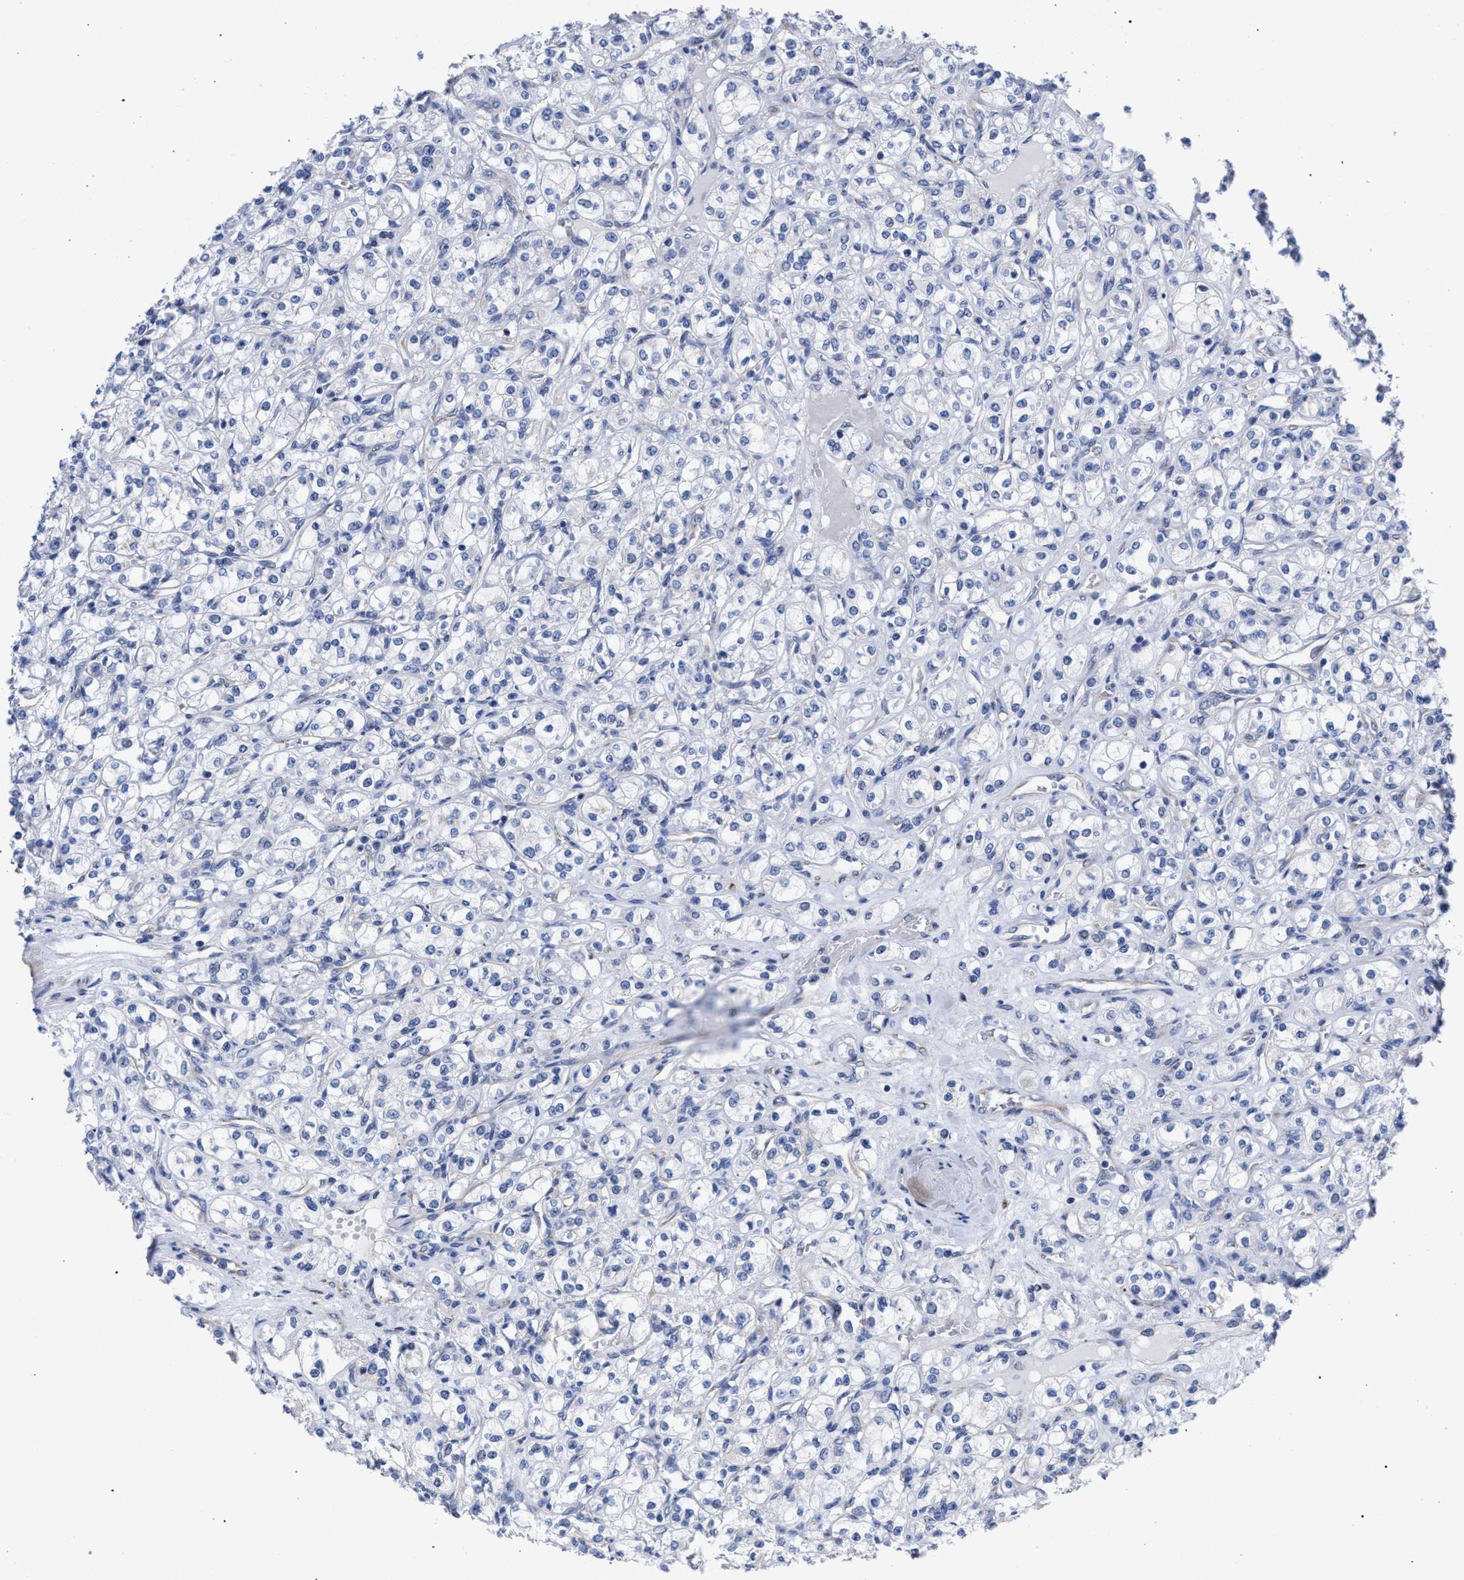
{"staining": {"intensity": "negative", "quantity": "none", "location": "none"}, "tissue": "renal cancer", "cell_type": "Tumor cells", "image_type": "cancer", "snomed": [{"axis": "morphology", "description": "Adenocarcinoma, NOS"}, {"axis": "topography", "description": "Kidney"}], "caption": "Photomicrograph shows no protein staining in tumor cells of adenocarcinoma (renal) tissue.", "gene": "GOLGA2", "patient": {"sex": "male", "age": 77}}